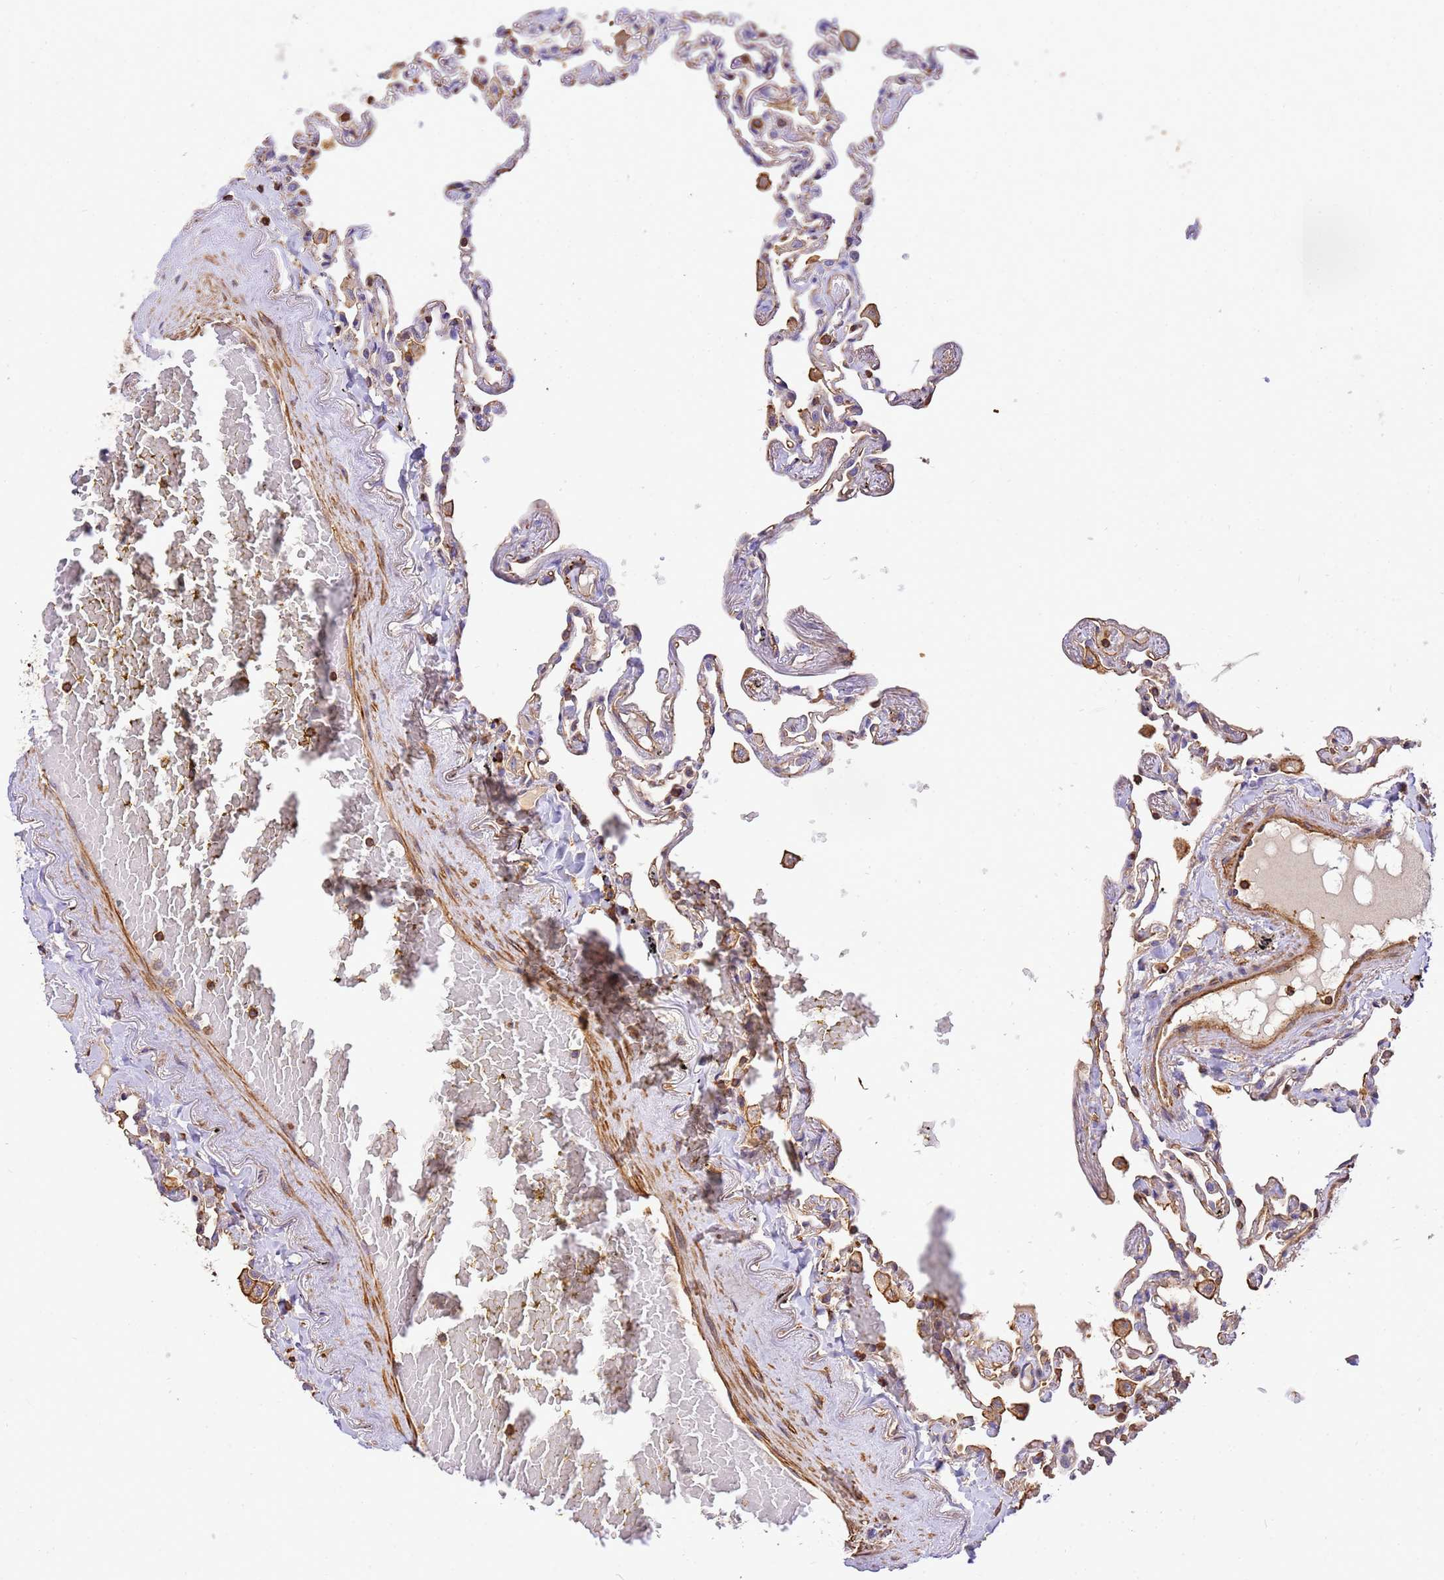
{"staining": {"intensity": "negative", "quantity": "none", "location": "none"}, "tissue": "lung", "cell_type": "Alveolar cells", "image_type": "normal", "snomed": [{"axis": "morphology", "description": "Normal tissue, NOS"}, {"axis": "topography", "description": "Lung"}], "caption": "IHC photomicrograph of unremarkable human lung stained for a protein (brown), which exhibits no staining in alveolar cells.", "gene": "WDR64", "patient": {"sex": "female", "age": 67}}